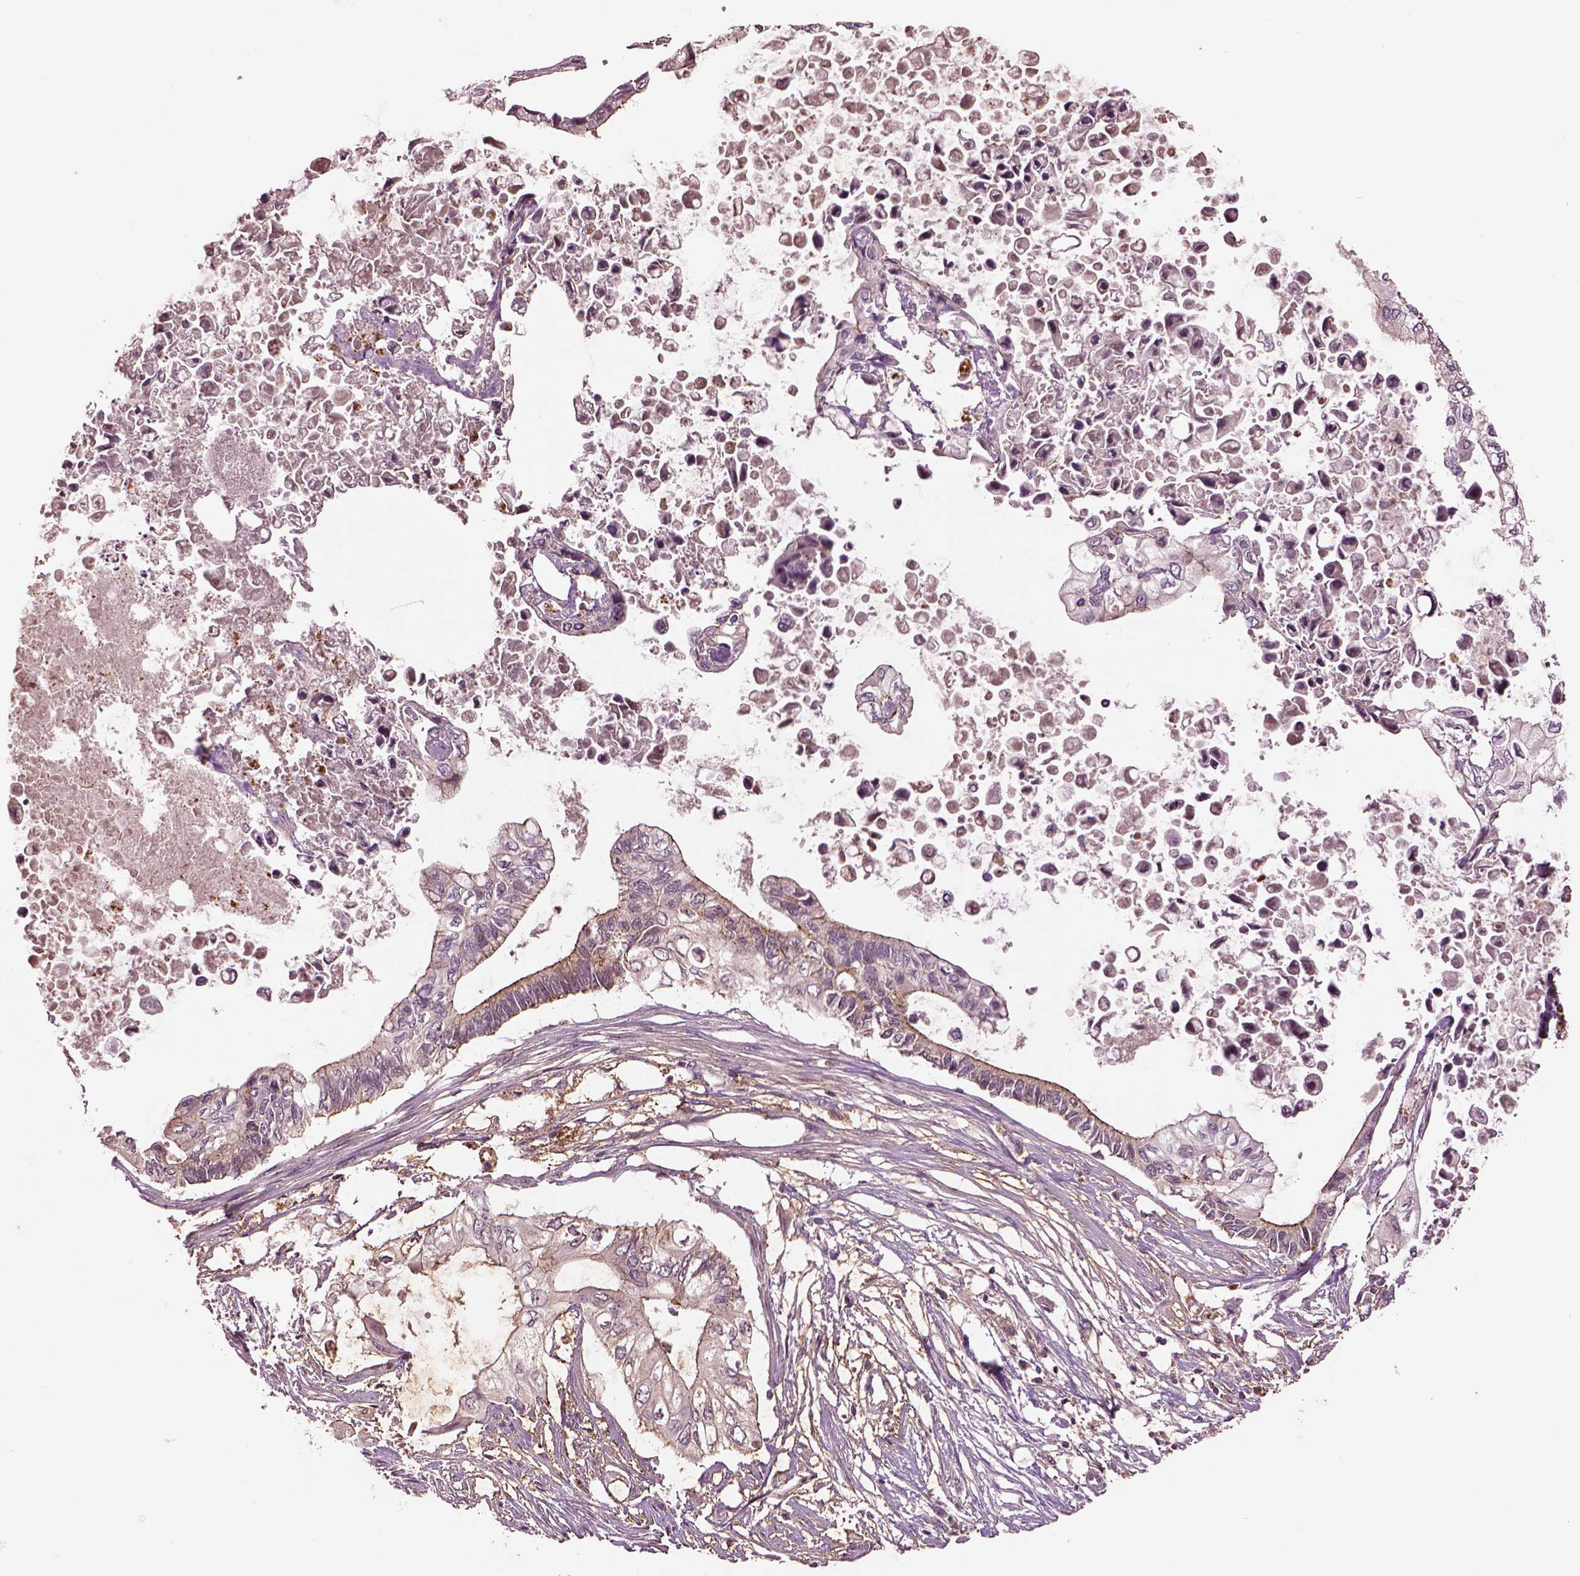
{"staining": {"intensity": "moderate", "quantity": "25%-75%", "location": "cytoplasmic/membranous"}, "tissue": "pancreatic cancer", "cell_type": "Tumor cells", "image_type": "cancer", "snomed": [{"axis": "morphology", "description": "Adenocarcinoma, NOS"}, {"axis": "topography", "description": "Pancreas"}], "caption": "Brown immunohistochemical staining in human pancreatic adenocarcinoma displays moderate cytoplasmic/membranous expression in approximately 25%-75% of tumor cells. (brown staining indicates protein expression, while blue staining denotes nuclei).", "gene": "MTHFS", "patient": {"sex": "female", "age": 63}}